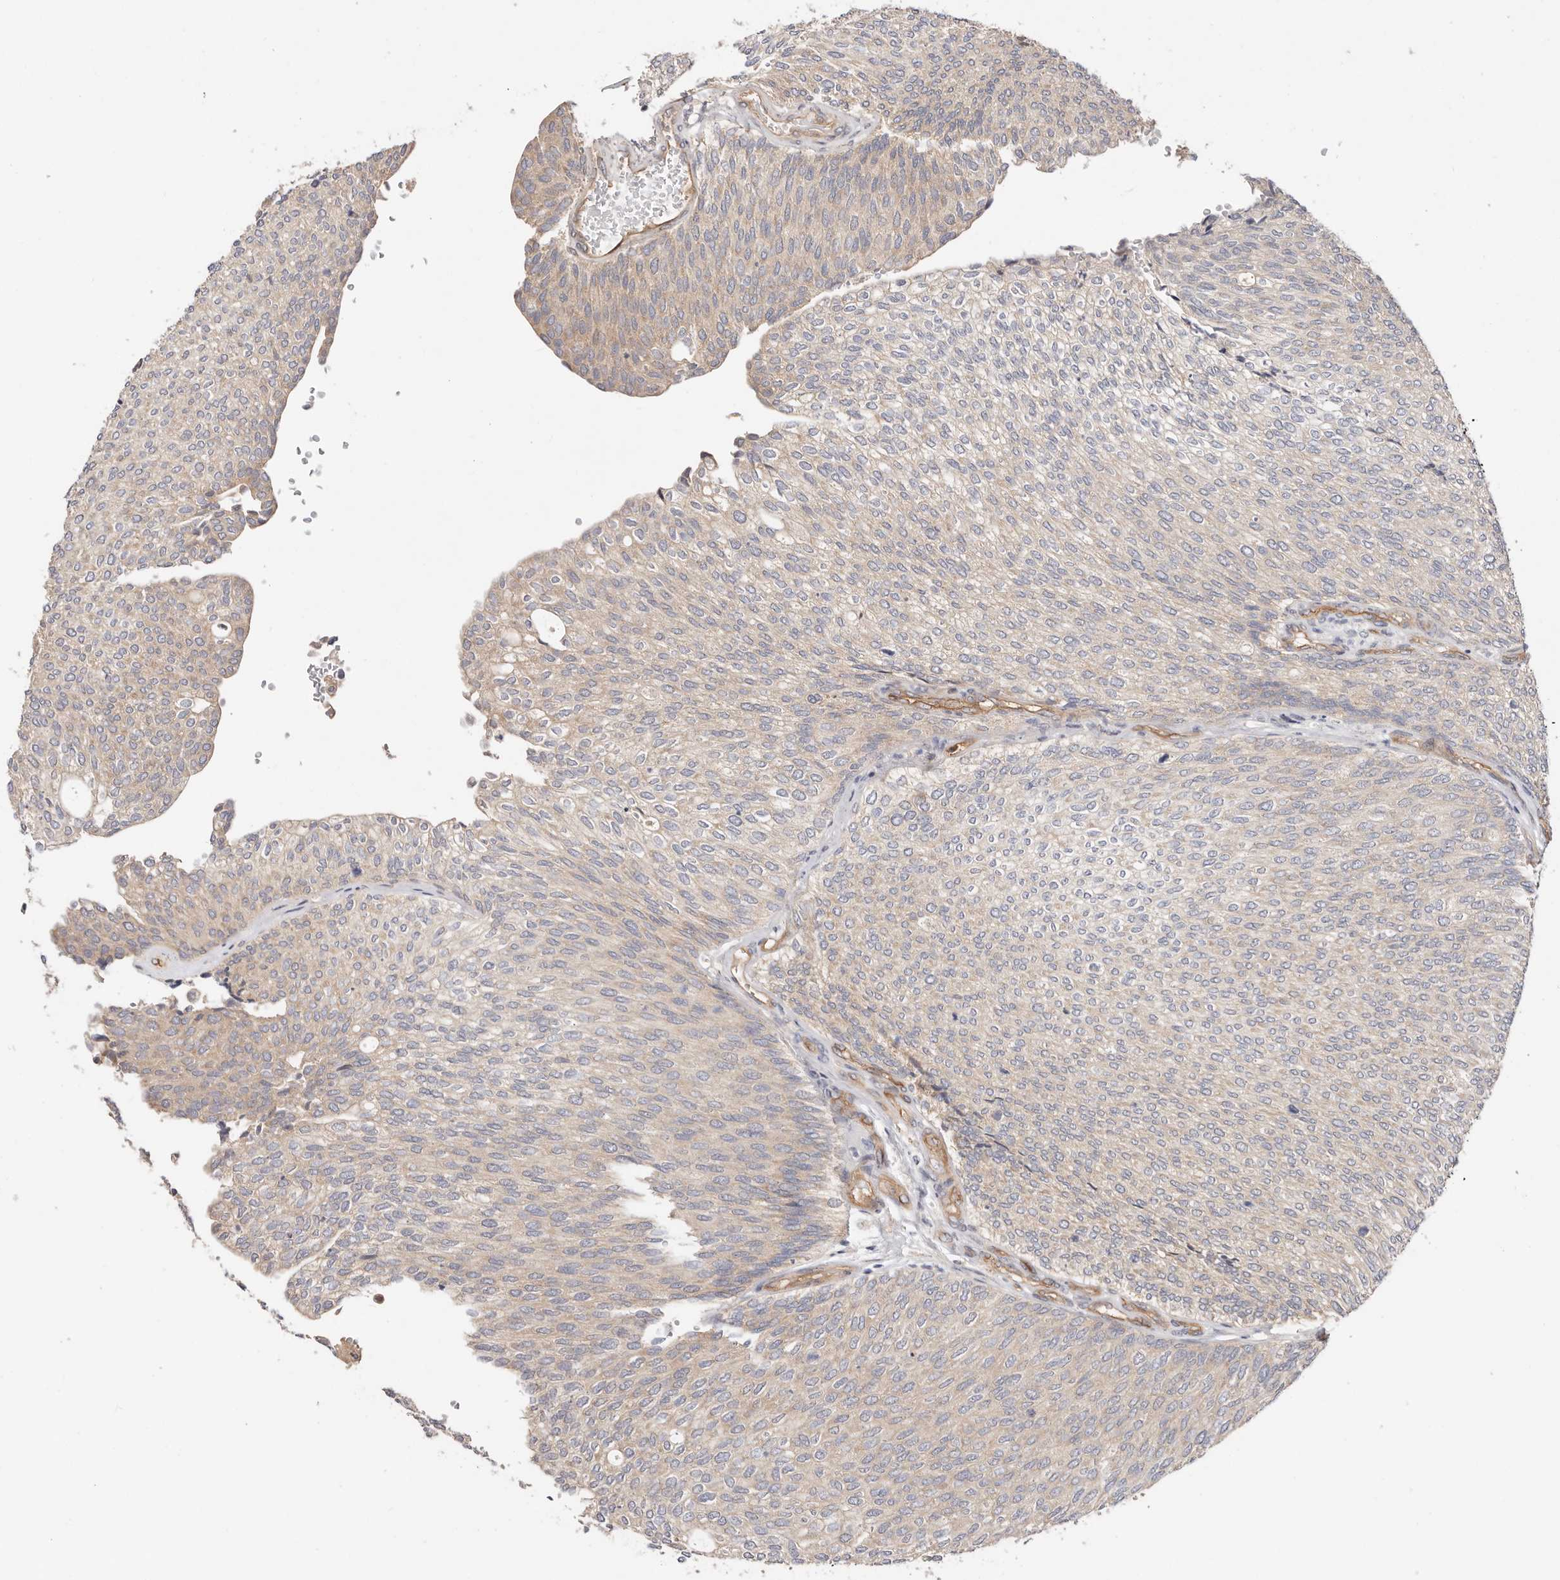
{"staining": {"intensity": "weak", "quantity": "<25%", "location": "cytoplasmic/membranous"}, "tissue": "urothelial cancer", "cell_type": "Tumor cells", "image_type": "cancer", "snomed": [{"axis": "morphology", "description": "Urothelial carcinoma, Low grade"}, {"axis": "topography", "description": "Urinary bladder"}], "caption": "Immunohistochemistry (IHC) photomicrograph of low-grade urothelial carcinoma stained for a protein (brown), which shows no positivity in tumor cells.", "gene": "MACF1", "patient": {"sex": "female", "age": 79}}